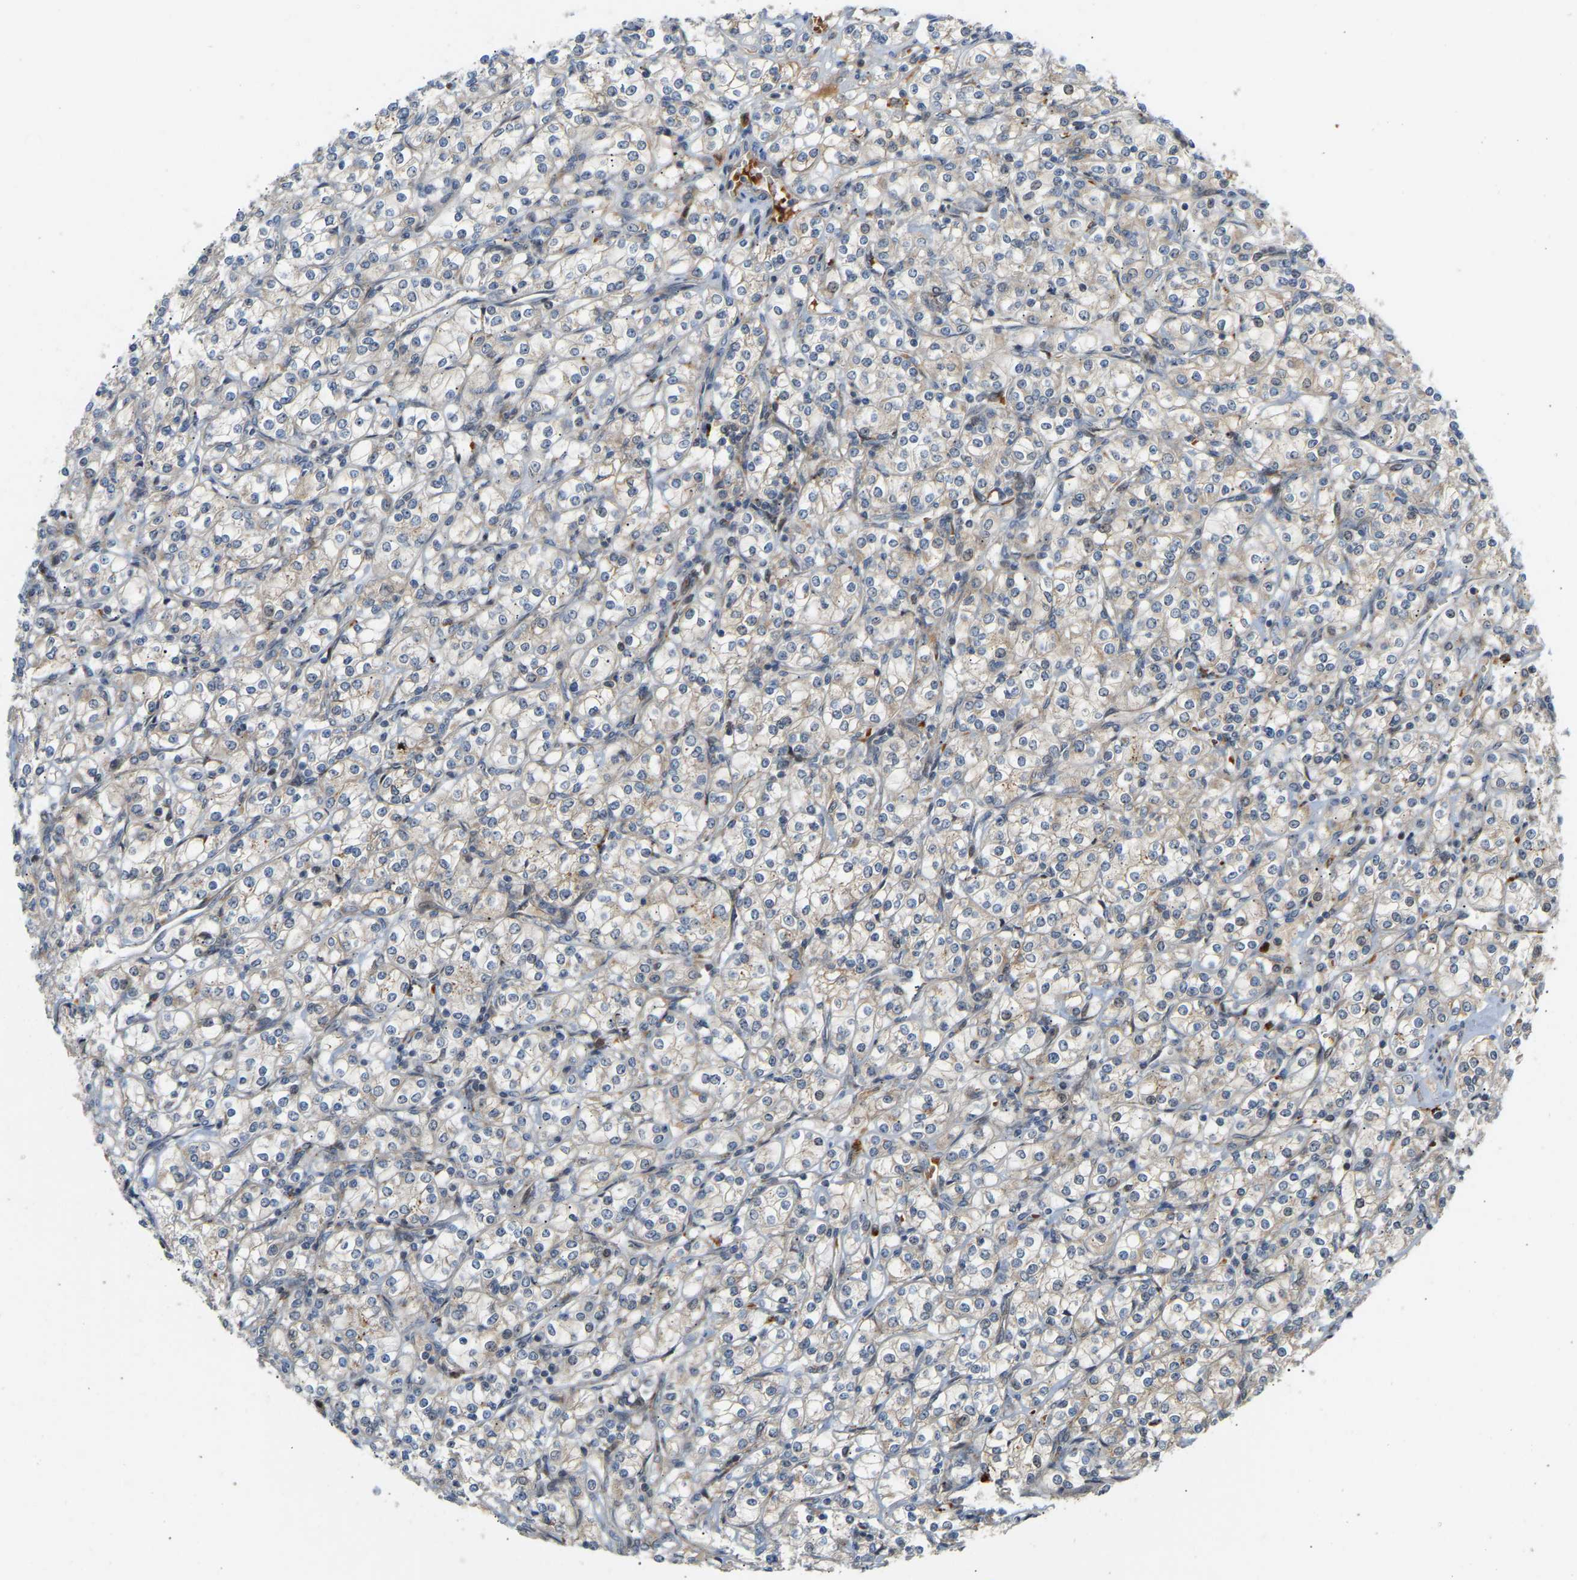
{"staining": {"intensity": "weak", "quantity": "<25%", "location": "cytoplasmic/membranous"}, "tissue": "renal cancer", "cell_type": "Tumor cells", "image_type": "cancer", "snomed": [{"axis": "morphology", "description": "Adenocarcinoma, NOS"}, {"axis": "topography", "description": "Kidney"}], "caption": "The micrograph demonstrates no staining of tumor cells in adenocarcinoma (renal).", "gene": "POGLUT2", "patient": {"sex": "male", "age": 77}}